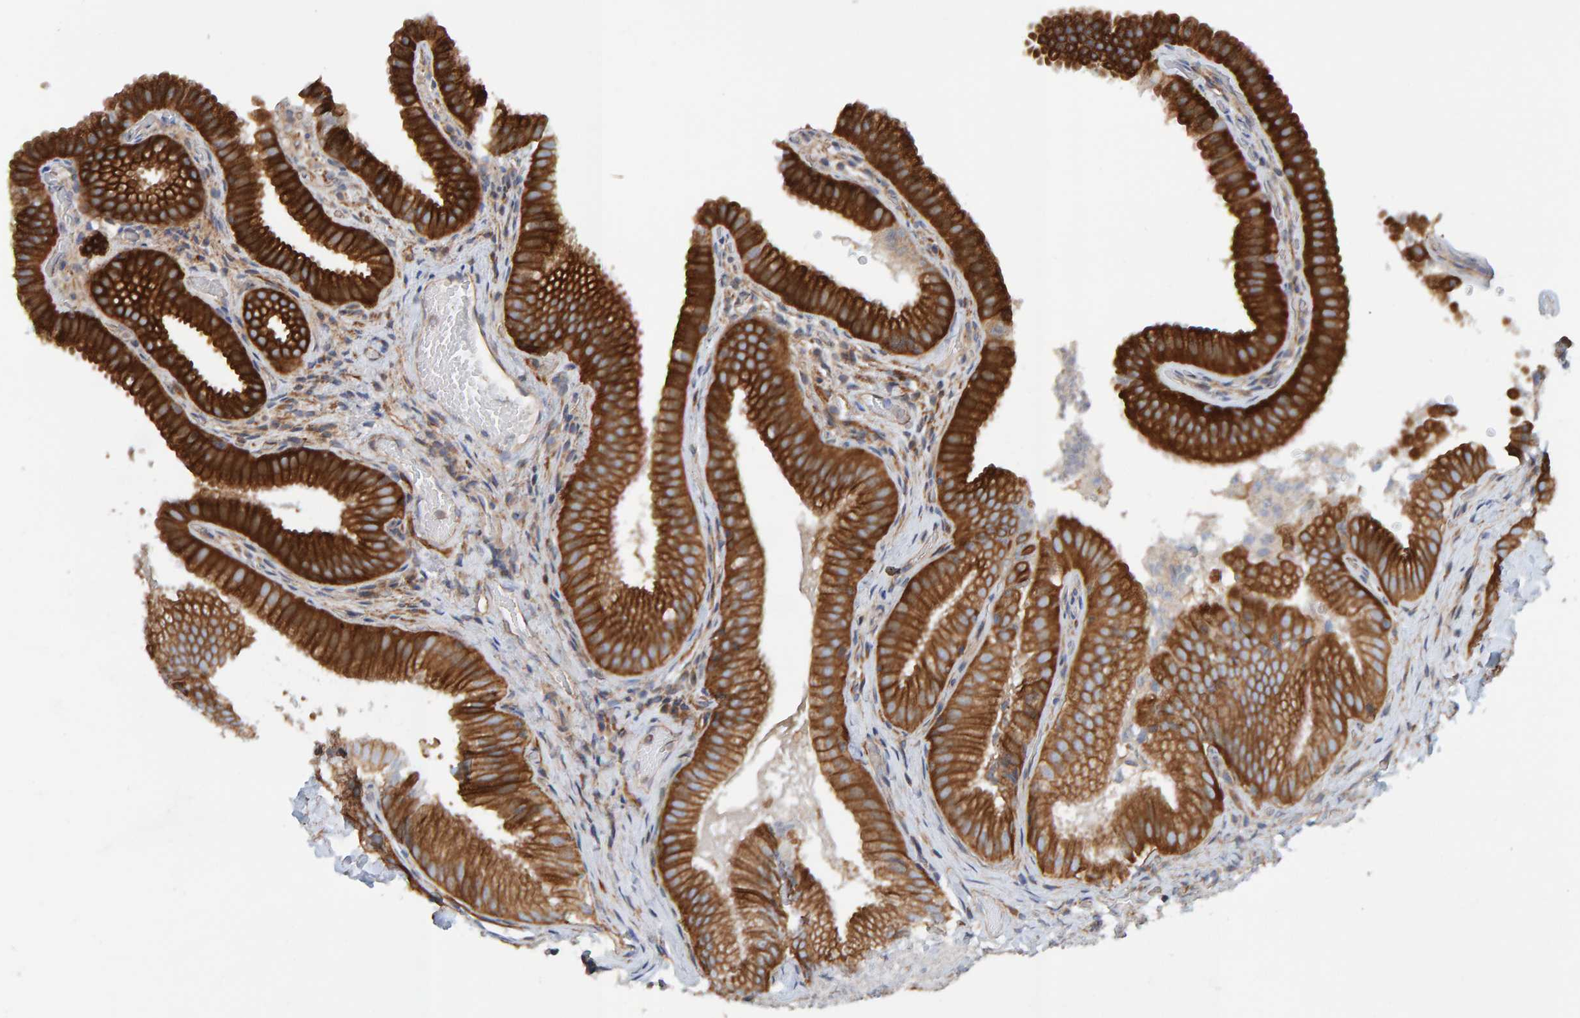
{"staining": {"intensity": "strong", "quantity": ">75%", "location": "cytoplasmic/membranous"}, "tissue": "gallbladder", "cell_type": "Glandular cells", "image_type": "normal", "snomed": [{"axis": "morphology", "description": "Normal tissue, NOS"}, {"axis": "topography", "description": "Gallbladder"}], "caption": "Protein staining of benign gallbladder demonstrates strong cytoplasmic/membranous staining in approximately >75% of glandular cells. (brown staining indicates protein expression, while blue staining denotes nuclei).", "gene": "RGP1", "patient": {"sex": "female", "age": 30}}